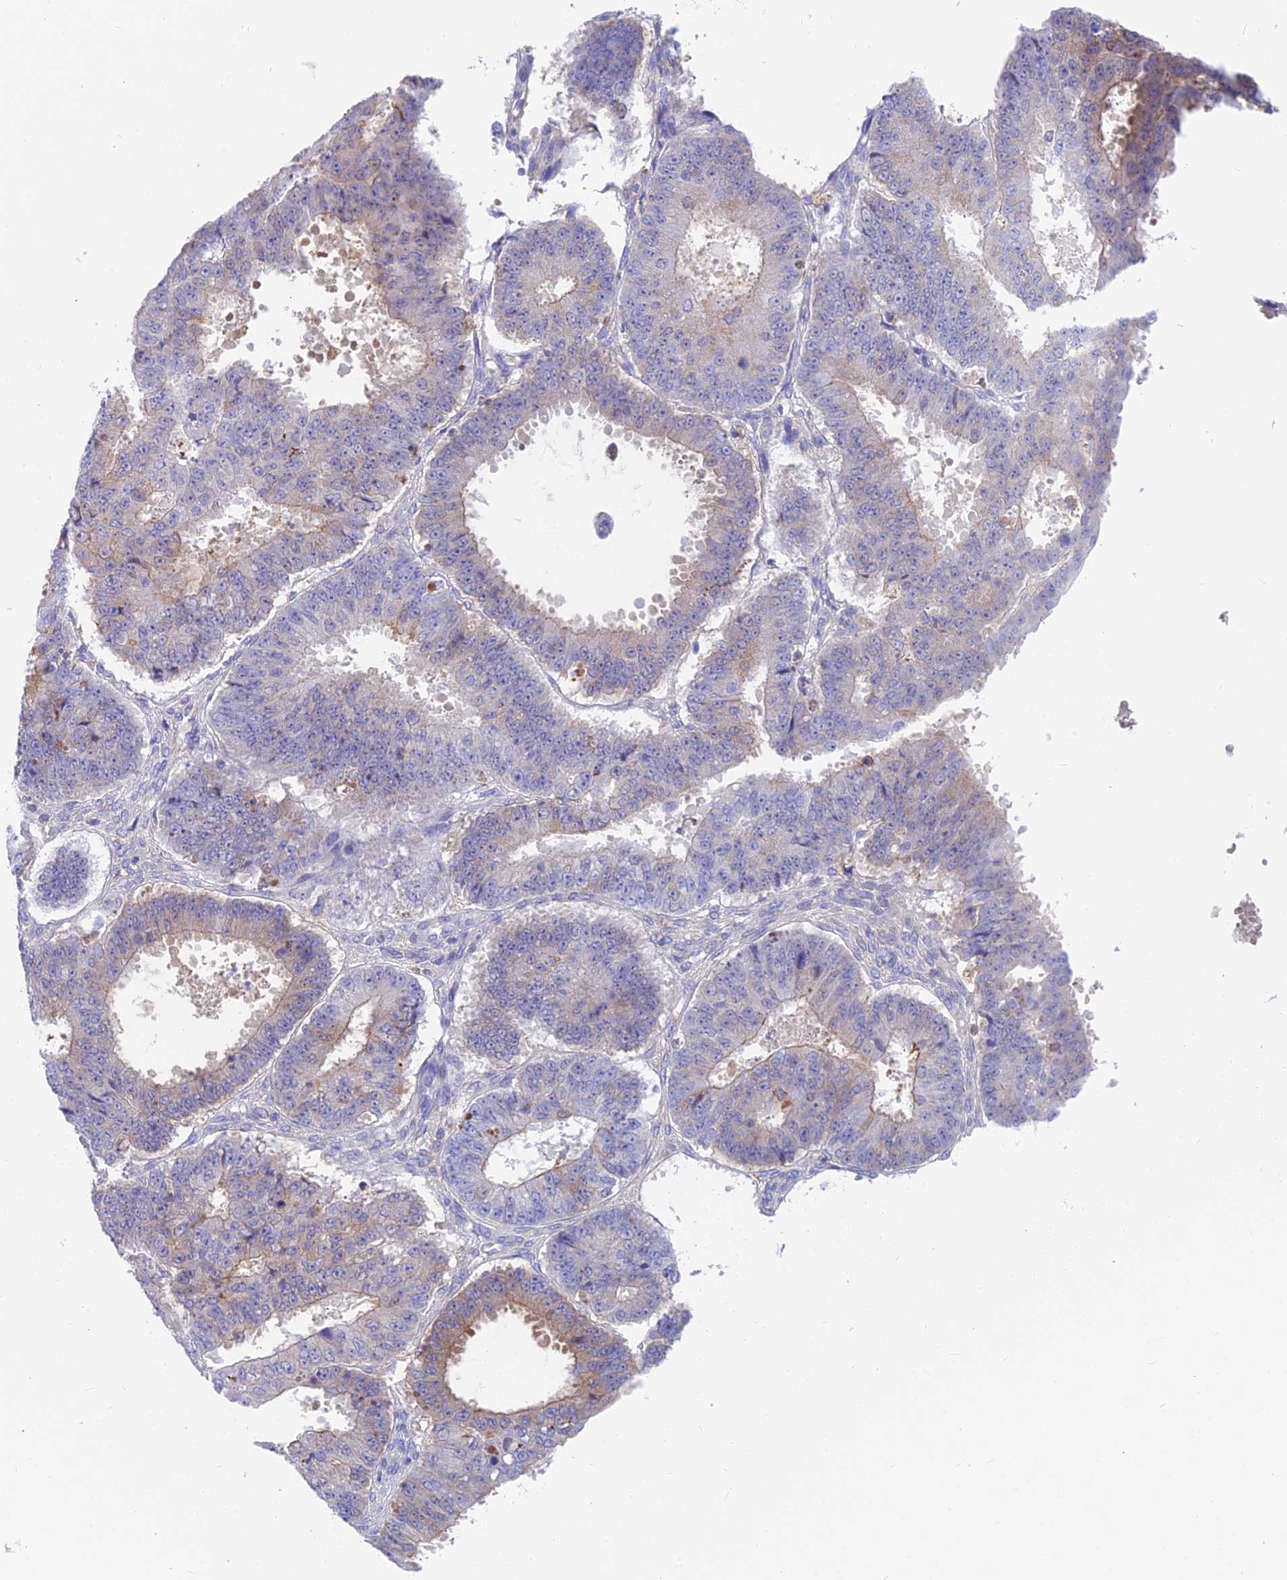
{"staining": {"intensity": "weak", "quantity": "<25%", "location": "cytoplasmic/membranous"}, "tissue": "ovarian cancer", "cell_type": "Tumor cells", "image_type": "cancer", "snomed": [{"axis": "morphology", "description": "Carcinoma, endometroid"}, {"axis": "topography", "description": "Appendix"}, {"axis": "topography", "description": "Ovary"}], "caption": "IHC photomicrograph of neoplastic tissue: human ovarian cancer stained with DAB exhibits no significant protein expression in tumor cells. Brightfield microscopy of immunohistochemistry (IHC) stained with DAB (3,3'-diaminobenzidine) (brown) and hematoxylin (blue), captured at high magnification.", "gene": "TIGD6", "patient": {"sex": "female", "age": 42}}